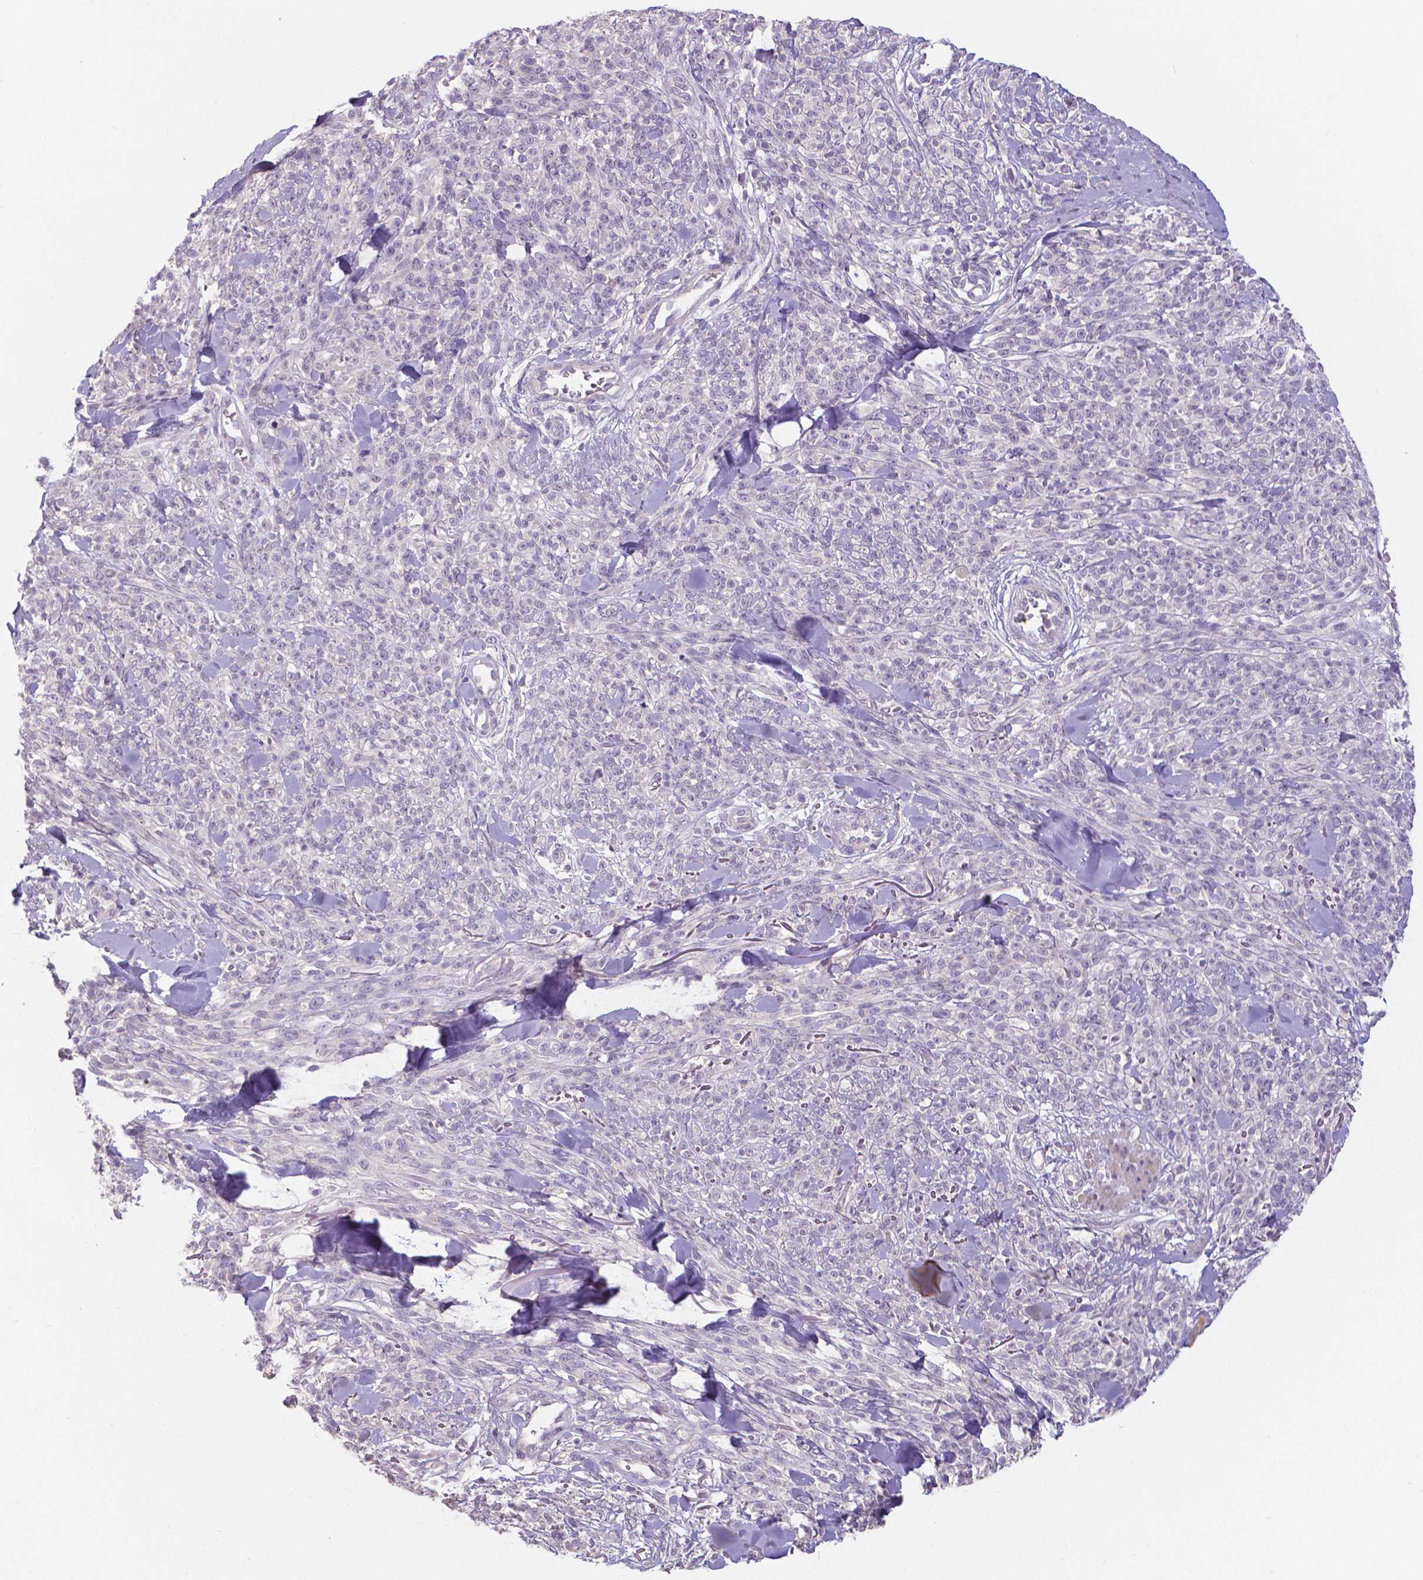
{"staining": {"intensity": "negative", "quantity": "none", "location": "none"}, "tissue": "melanoma", "cell_type": "Tumor cells", "image_type": "cancer", "snomed": [{"axis": "morphology", "description": "Malignant melanoma, NOS"}, {"axis": "topography", "description": "Skin"}, {"axis": "topography", "description": "Skin of trunk"}], "caption": "DAB (3,3'-diaminobenzidine) immunohistochemical staining of human melanoma exhibits no significant positivity in tumor cells.", "gene": "CRMP1", "patient": {"sex": "male", "age": 74}}